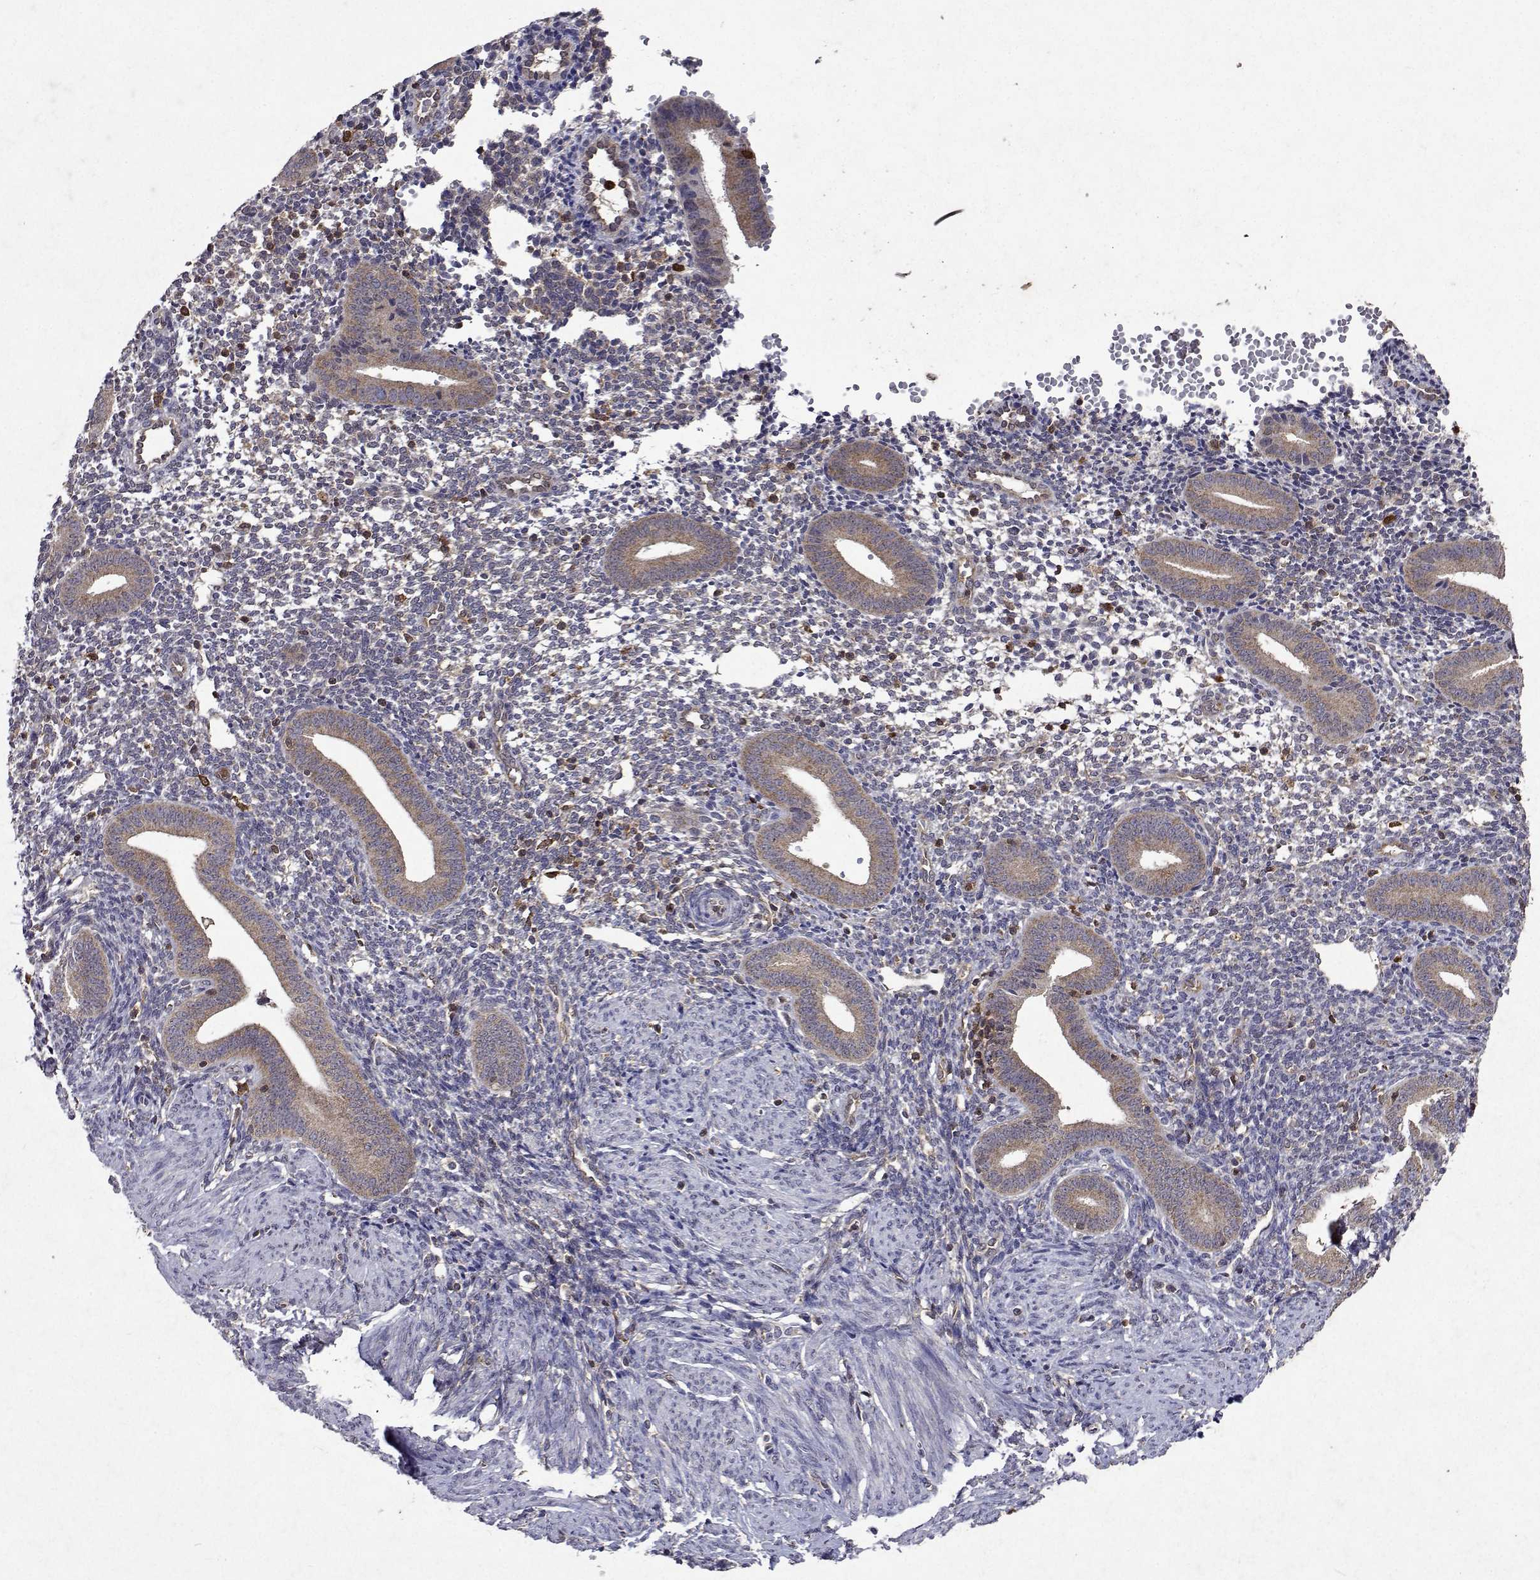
{"staining": {"intensity": "negative", "quantity": "none", "location": "none"}, "tissue": "endometrium", "cell_type": "Cells in endometrial stroma", "image_type": "normal", "snomed": [{"axis": "morphology", "description": "Normal tissue, NOS"}, {"axis": "topography", "description": "Endometrium"}], "caption": "Protein analysis of unremarkable endometrium exhibits no significant staining in cells in endometrial stroma.", "gene": "APAF1", "patient": {"sex": "female", "age": 40}}